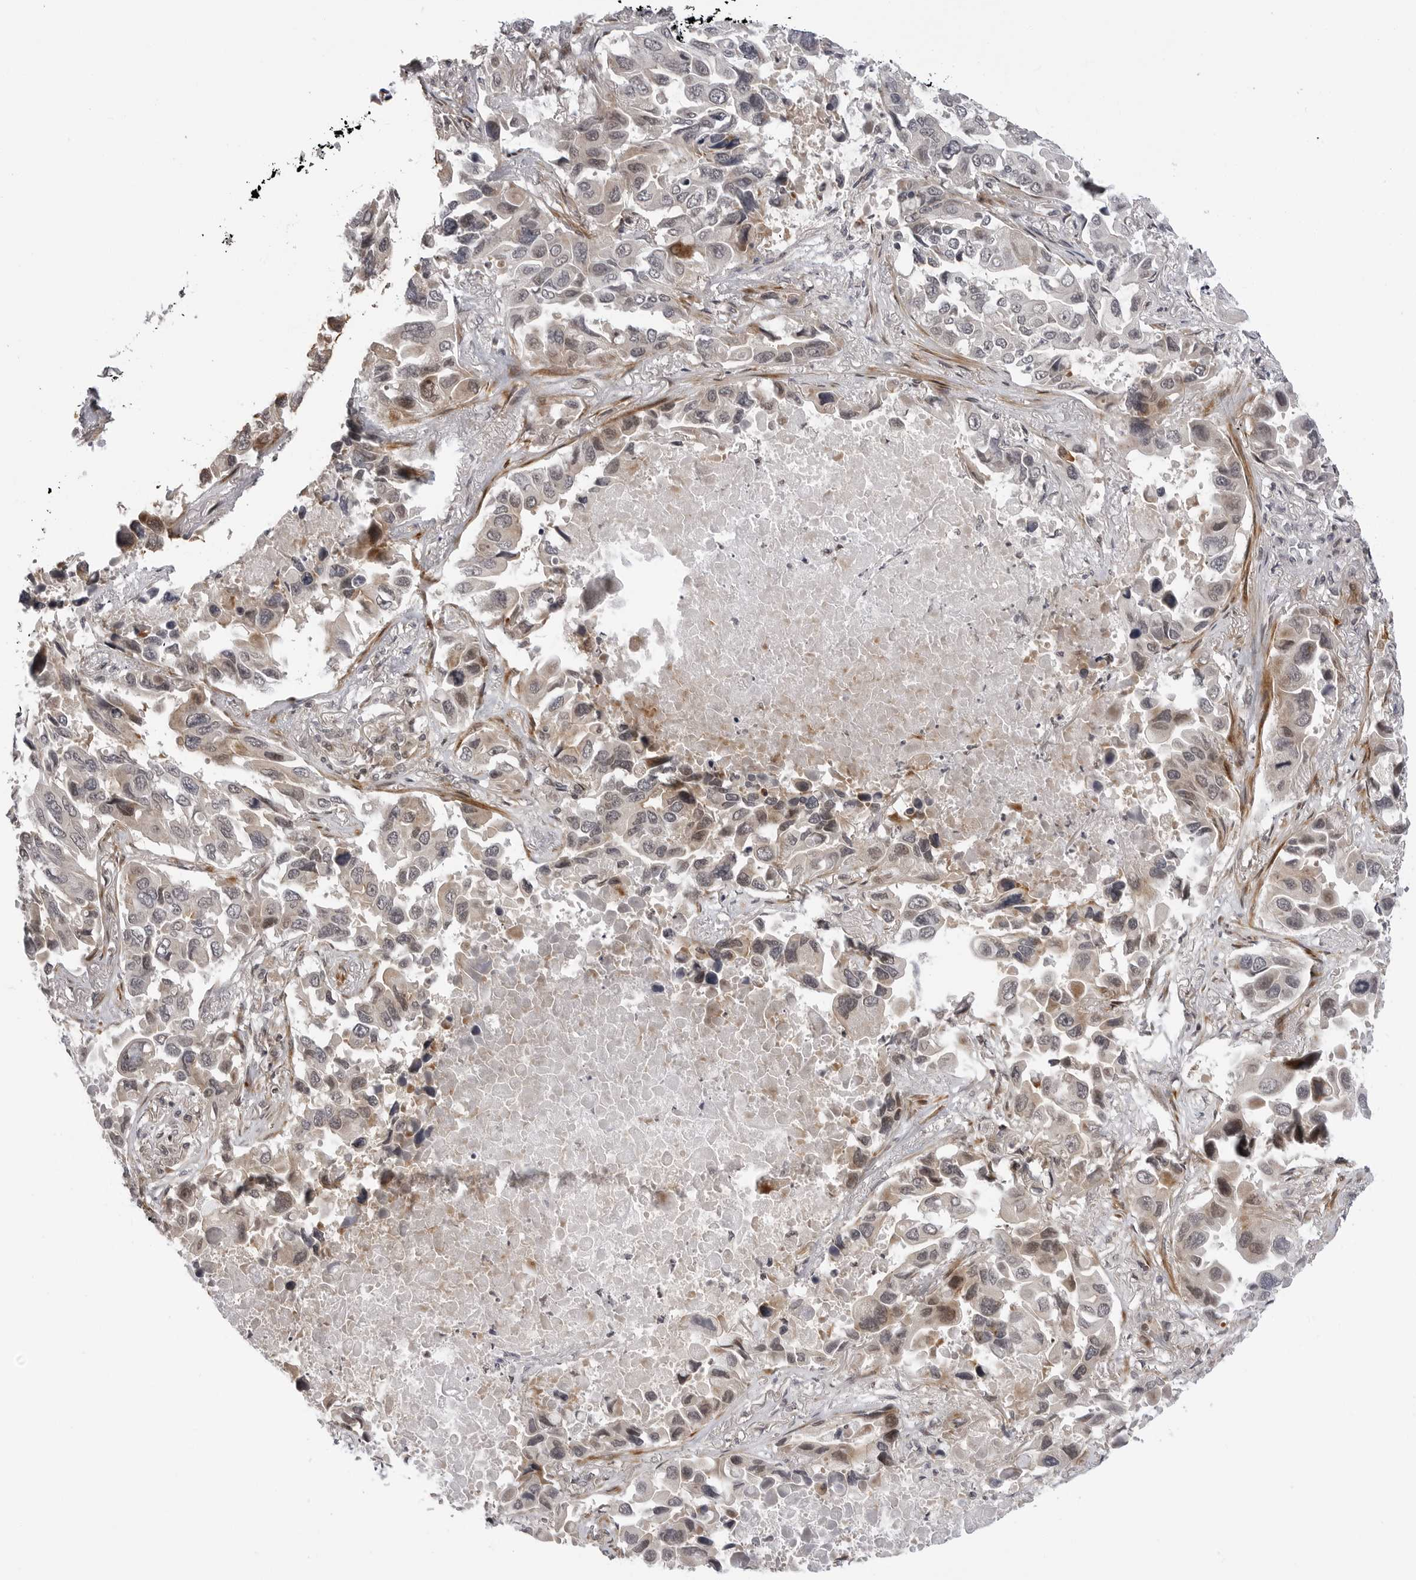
{"staining": {"intensity": "moderate", "quantity": "<25%", "location": "cytoplasmic/membranous"}, "tissue": "lung cancer", "cell_type": "Tumor cells", "image_type": "cancer", "snomed": [{"axis": "morphology", "description": "Adenocarcinoma, NOS"}, {"axis": "topography", "description": "Lung"}], "caption": "IHC (DAB (3,3'-diaminobenzidine)) staining of human adenocarcinoma (lung) displays moderate cytoplasmic/membranous protein staining in about <25% of tumor cells. (IHC, brightfield microscopy, high magnification).", "gene": "ADAMTS5", "patient": {"sex": "male", "age": 64}}